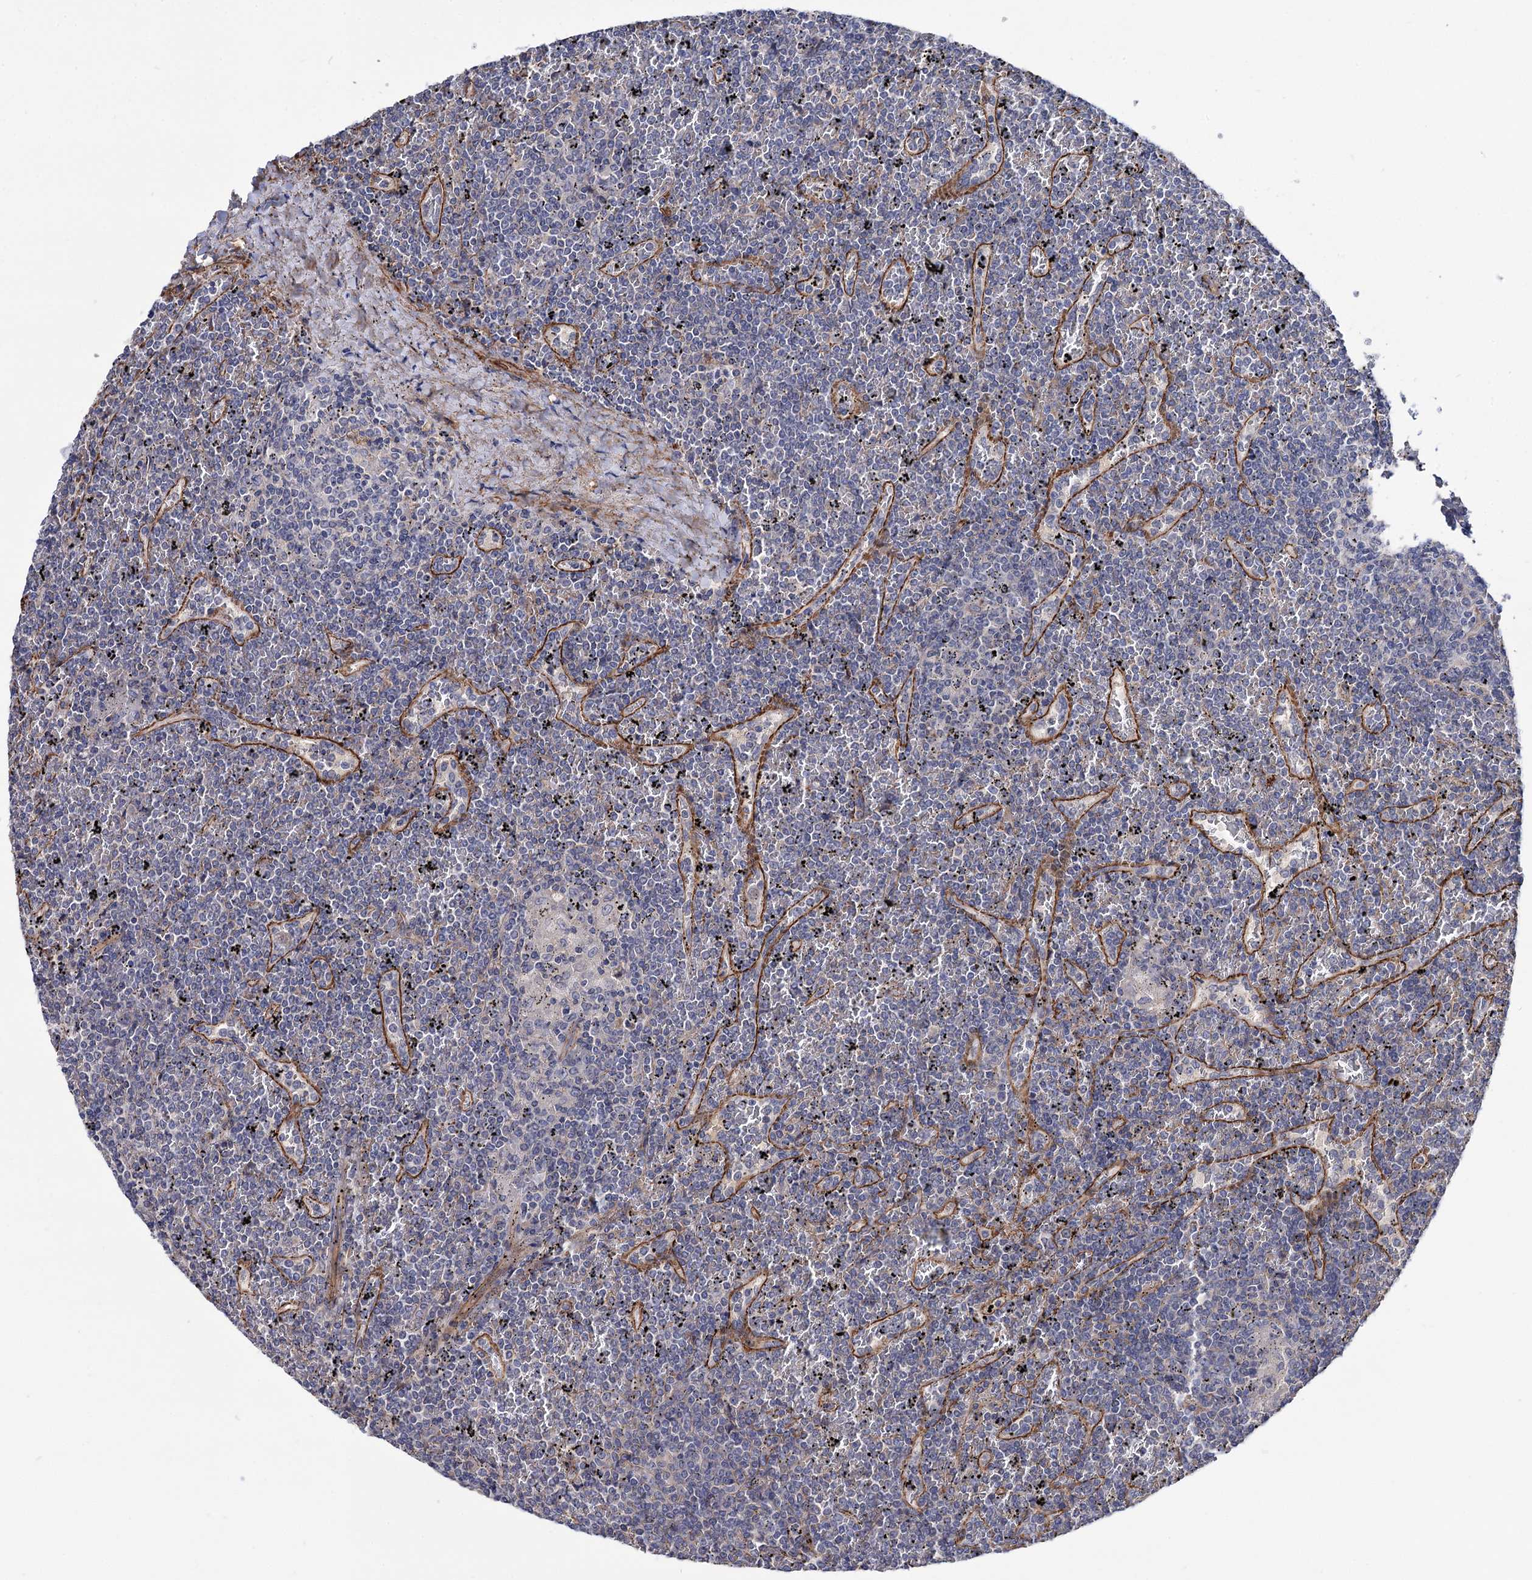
{"staining": {"intensity": "negative", "quantity": "none", "location": "none"}, "tissue": "lymphoma", "cell_type": "Tumor cells", "image_type": "cancer", "snomed": [{"axis": "morphology", "description": "Malignant lymphoma, non-Hodgkin's type, Low grade"}, {"axis": "topography", "description": "Spleen"}], "caption": "A micrograph of lymphoma stained for a protein reveals no brown staining in tumor cells.", "gene": "NUDCD2", "patient": {"sex": "female", "age": 19}}